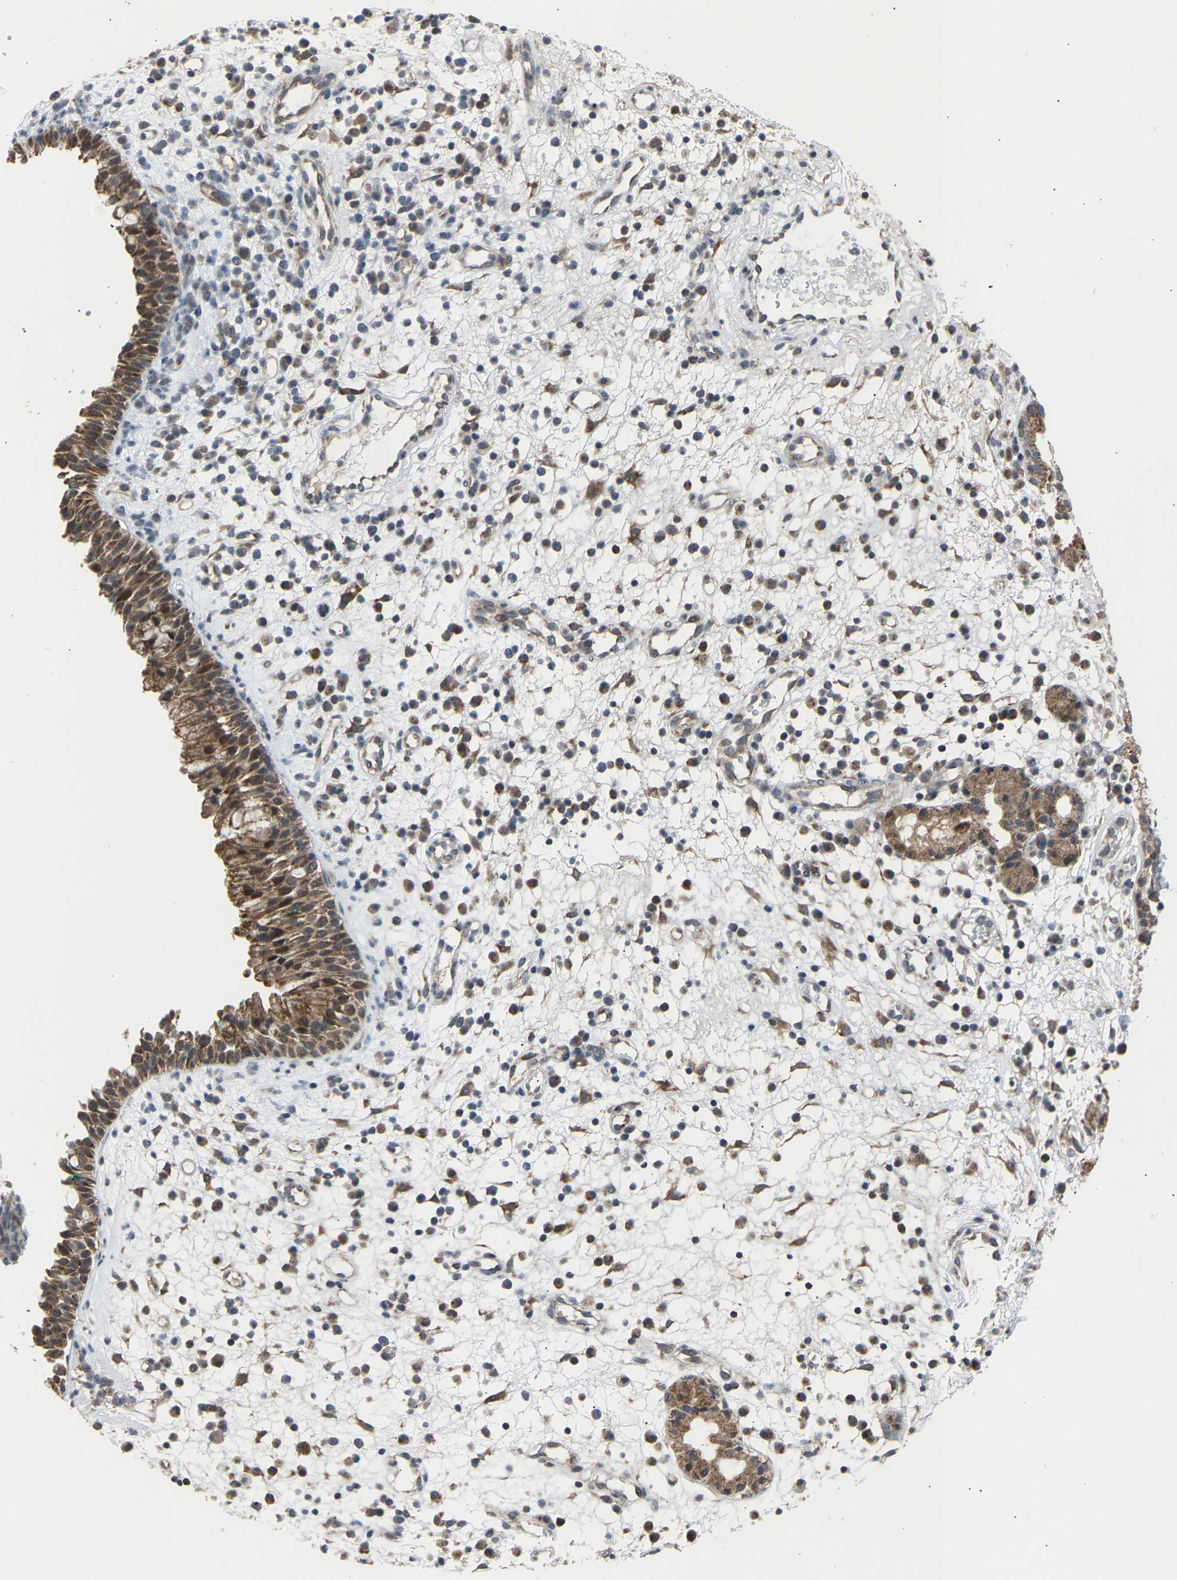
{"staining": {"intensity": "moderate", "quantity": ">75%", "location": "cytoplasmic/membranous,nuclear"}, "tissue": "nasopharynx", "cell_type": "Respiratory epithelial cells", "image_type": "normal", "snomed": [{"axis": "morphology", "description": "Normal tissue, NOS"}, {"axis": "morphology", "description": "Basal cell carcinoma"}, {"axis": "topography", "description": "Cartilage tissue"}, {"axis": "topography", "description": "Nasopharynx"}, {"axis": "topography", "description": "Oral tissue"}], "caption": "Immunohistochemistry (IHC) (DAB) staining of benign nasopharynx shows moderate cytoplasmic/membranous,nuclear protein staining in approximately >75% of respiratory epithelial cells. (brown staining indicates protein expression, while blue staining denotes nuclei).", "gene": "SLIRP", "patient": {"sex": "female", "age": 77}}